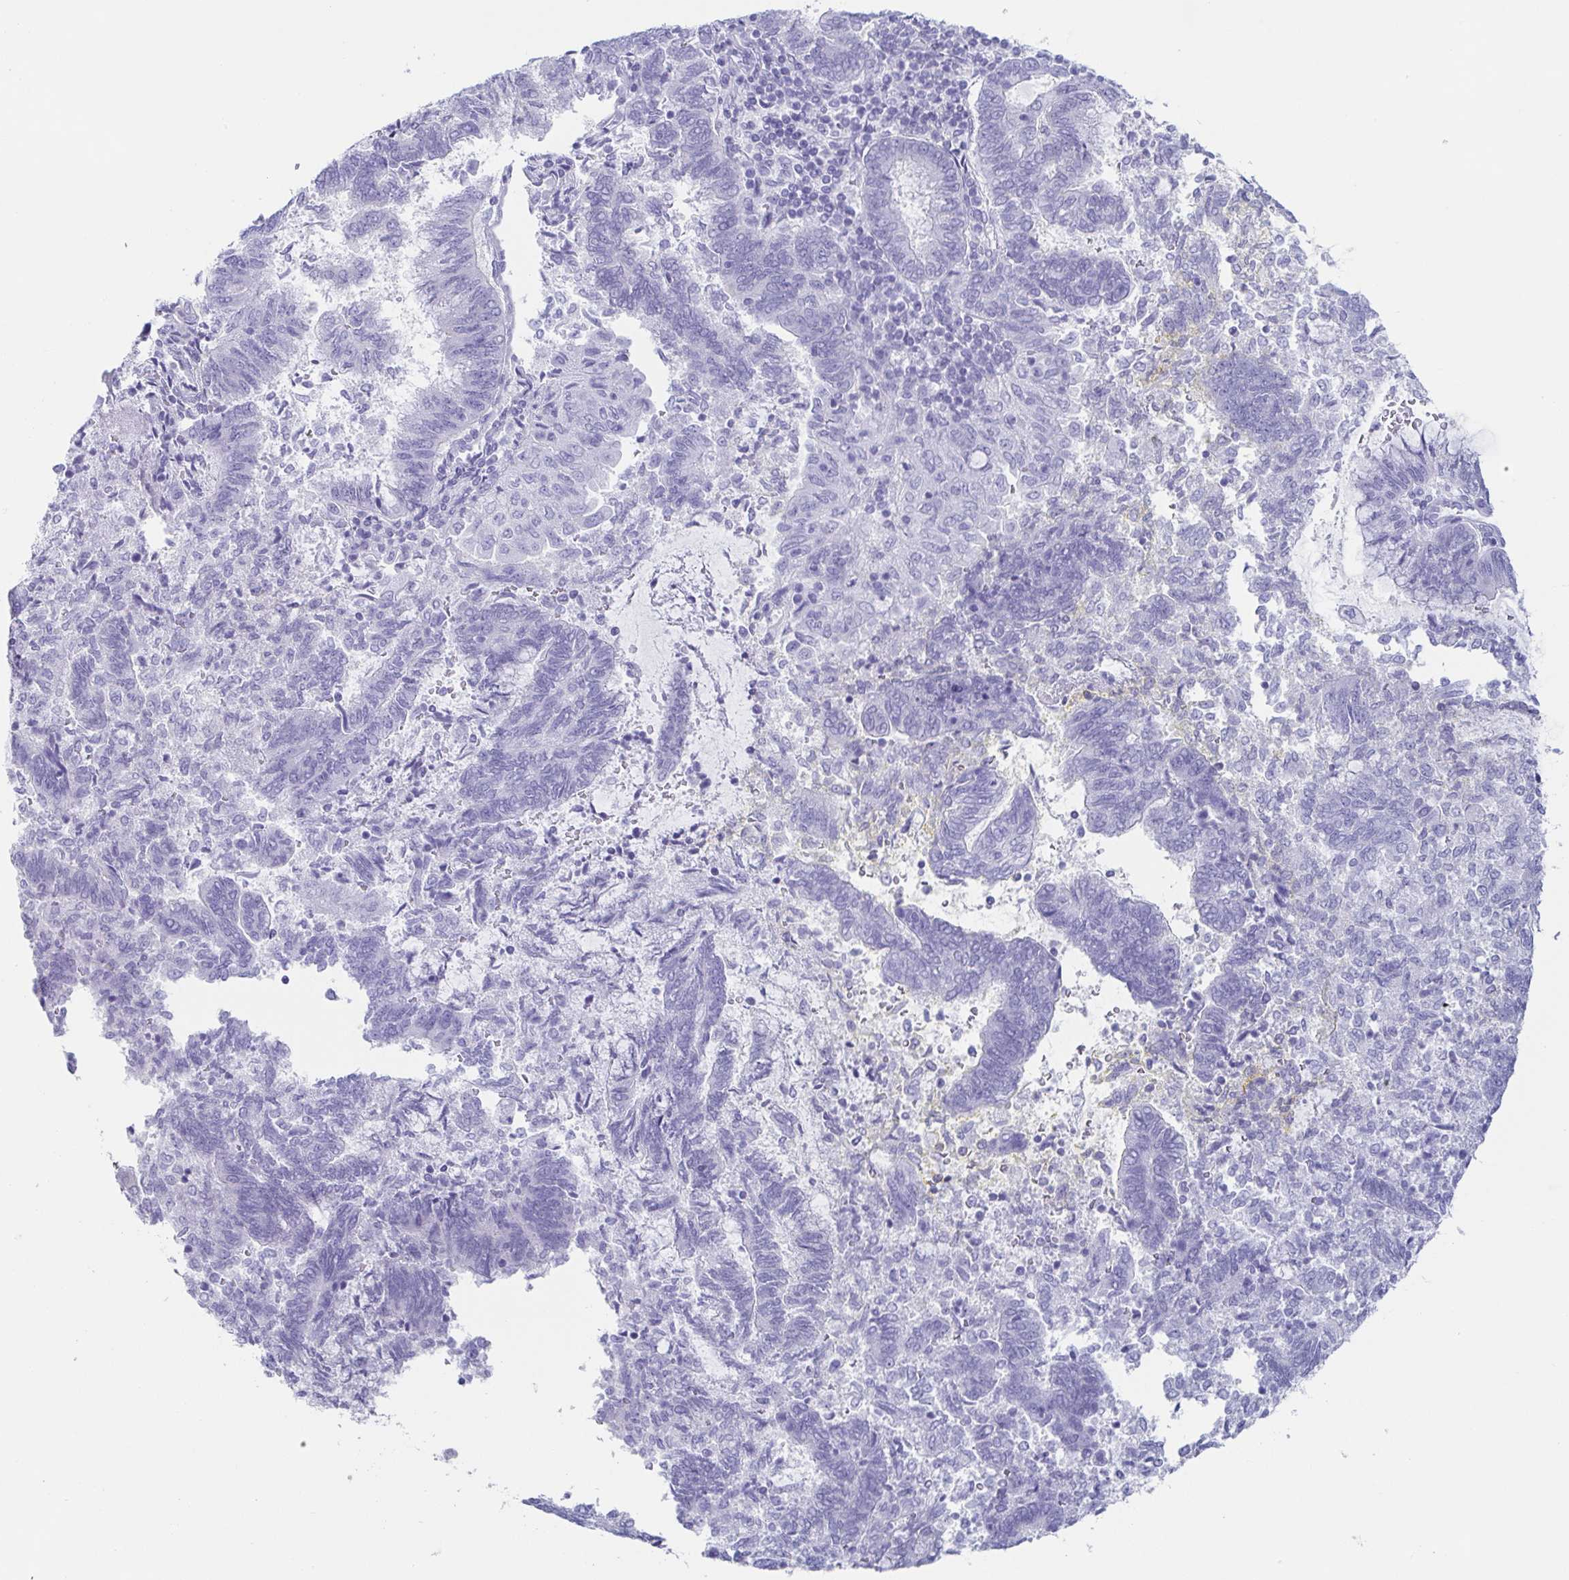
{"staining": {"intensity": "negative", "quantity": "none", "location": "none"}, "tissue": "endometrial cancer", "cell_type": "Tumor cells", "image_type": "cancer", "snomed": [{"axis": "morphology", "description": "Adenocarcinoma, NOS"}, {"axis": "topography", "description": "Endometrium"}], "caption": "IHC micrograph of human adenocarcinoma (endometrial) stained for a protein (brown), which exhibits no positivity in tumor cells. The staining was performed using DAB (3,3'-diaminobenzidine) to visualize the protein expression in brown, while the nuclei were stained in blue with hematoxylin (Magnification: 20x).", "gene": "PRR4", "patient": {"sex": "female", "age": 65}}